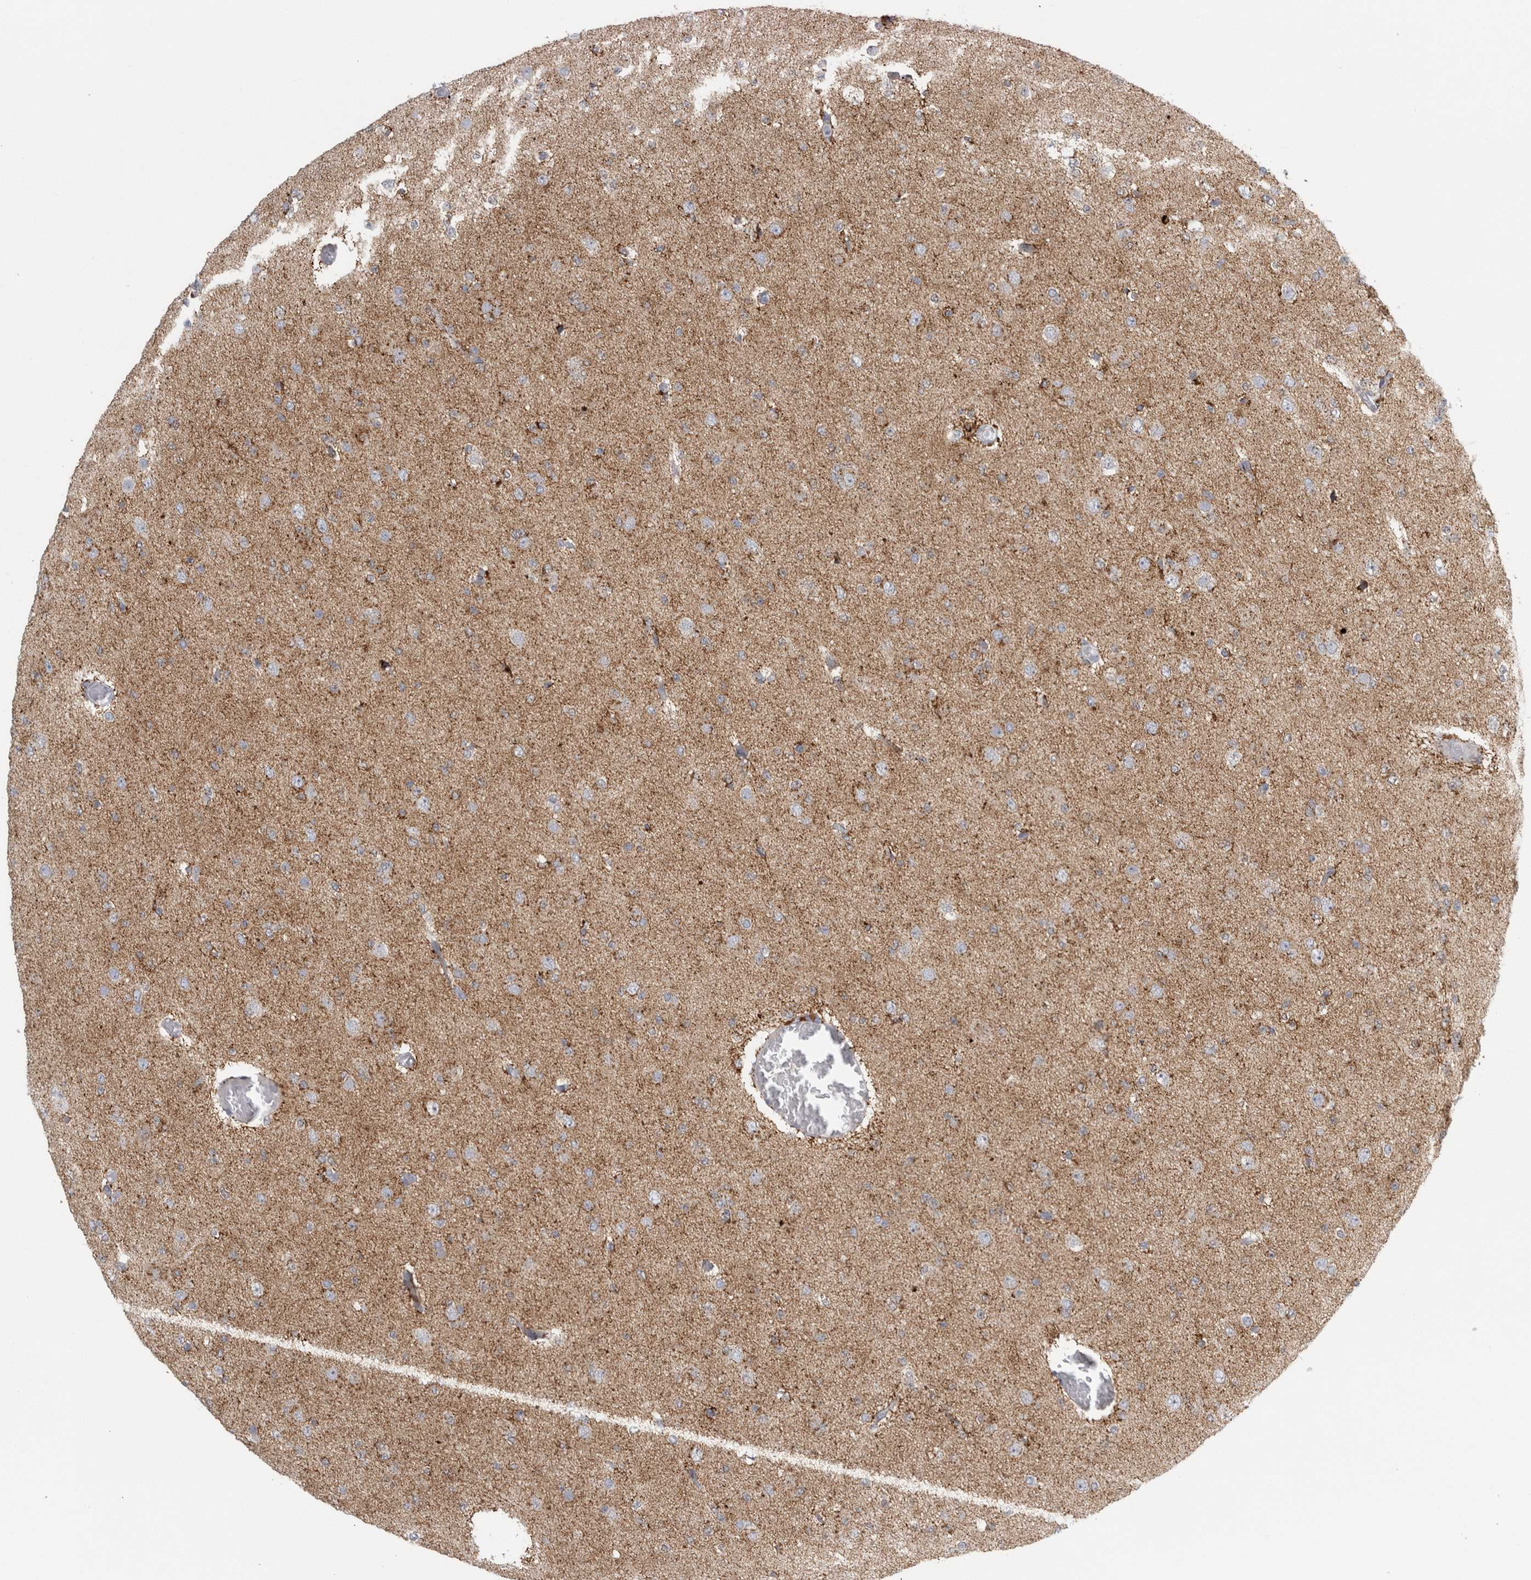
{"staining": {"intensity": "weak", "quantity": "<25%", "location": "cytoplasmic/membranous"}, "tissue": "glioma", "cell_type": "Tumor cells", "image_type": "cancer", "snomed": [{"axis": "morphology", "description": "Glioma, malignant, Low grade"}, {"axis": "topography", "description": "Brain"}], "caption": "Immunohistochemistry histopathology image of human glioma stained for a protein (brown), which shows no positivity in tumor cells.", "gene": "CPE", "patient": {"sex": "female", "age": 22}}